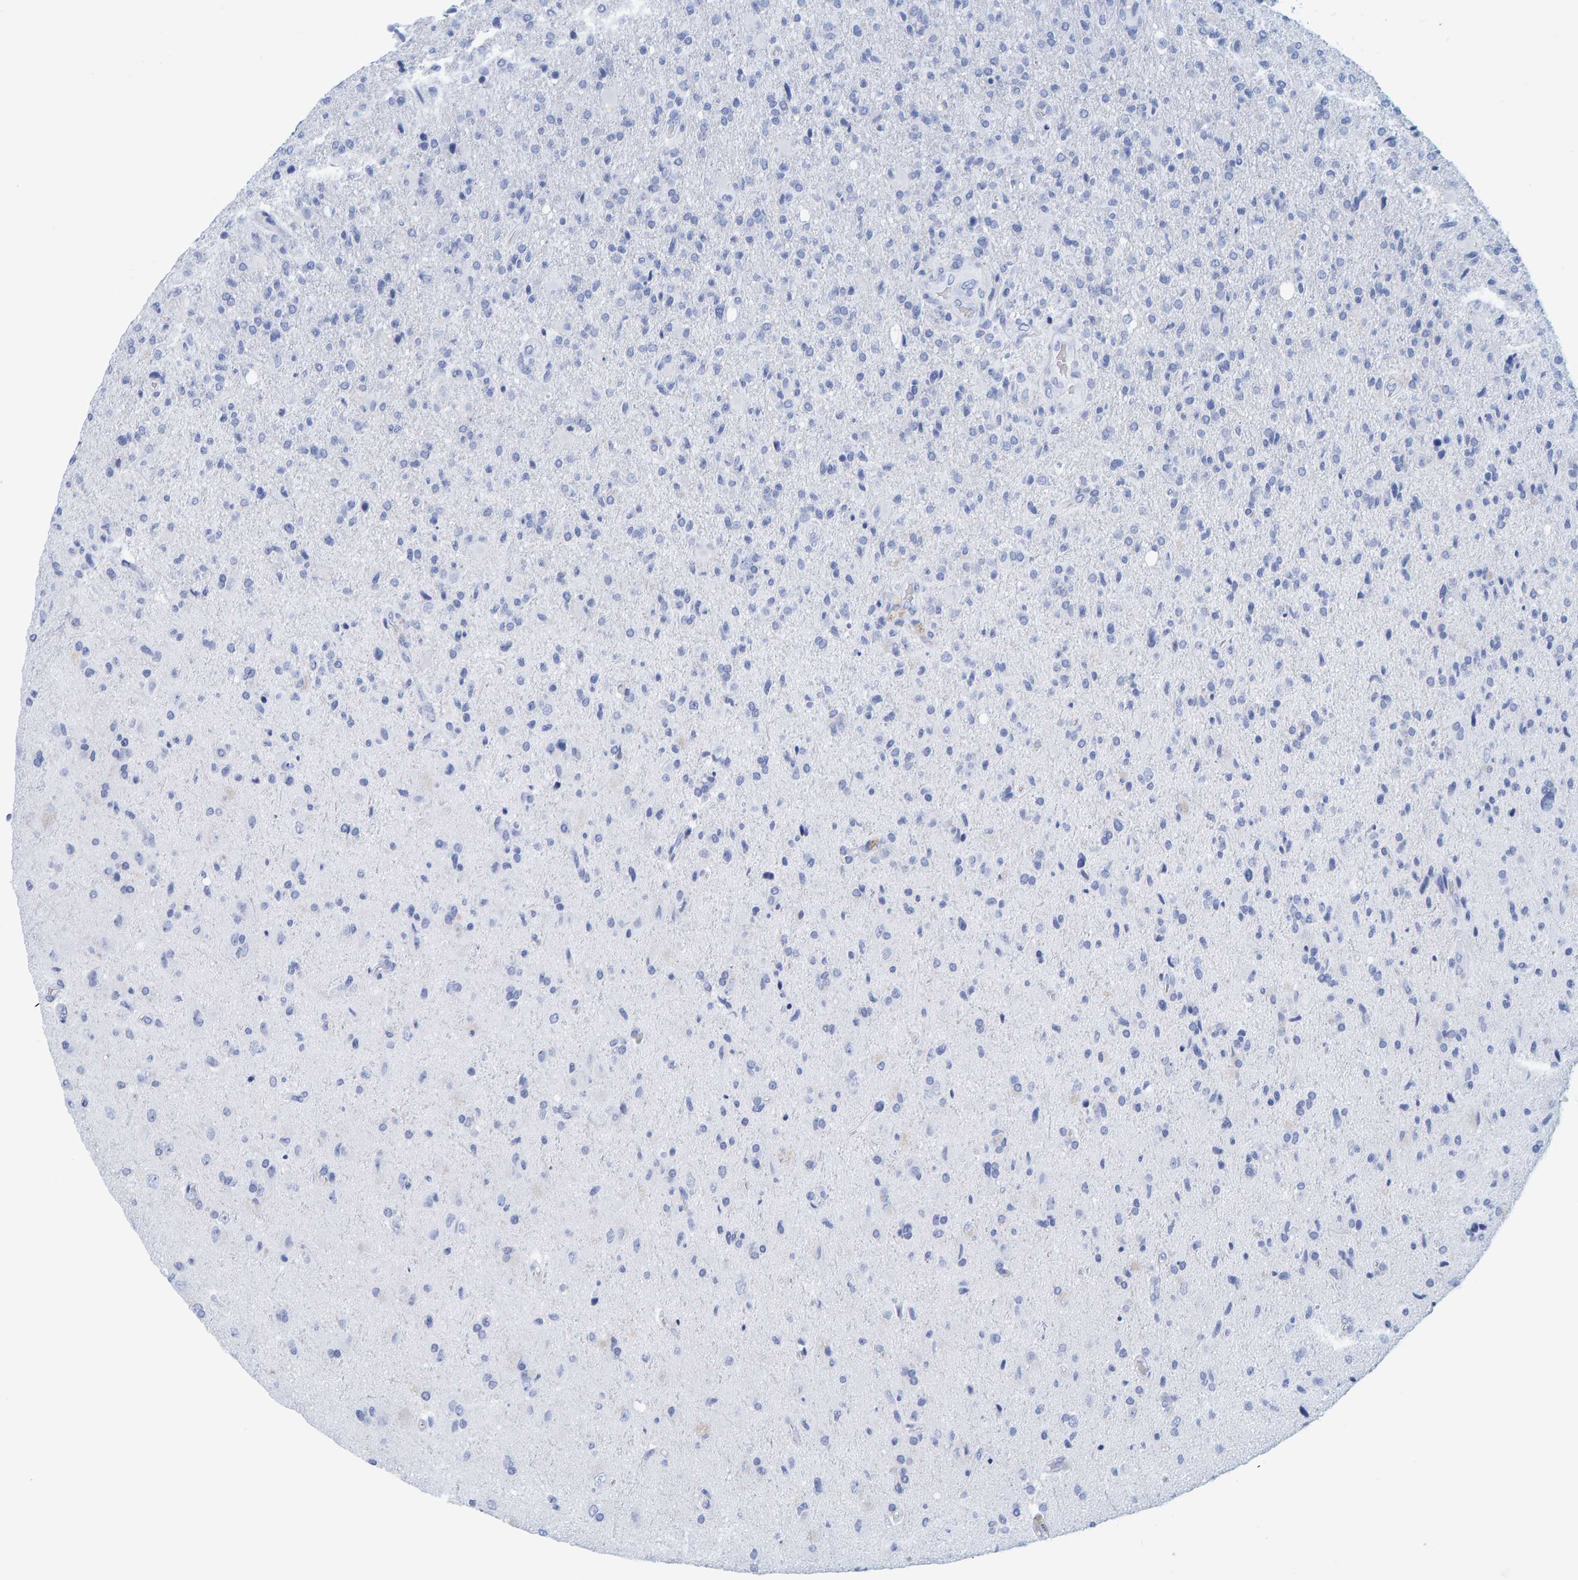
{"staining": {"intensity": "negative", "quantity": "none", "location": "none"}, "tissue": "glioma", "cell_type": "Tumor cells", "image_type": "cancer", "snomed": [{"axis": "morphology", "description": "Glioma, malignant, High grade"}, {"axis": "topography", "description": "Brain"}], "caption": "This is an IHC image of malignant glioma (high-grade). There is no expression in tumor cells.", "gene": "SFTPC", "patient": {"sex": "male", "age": 72}}